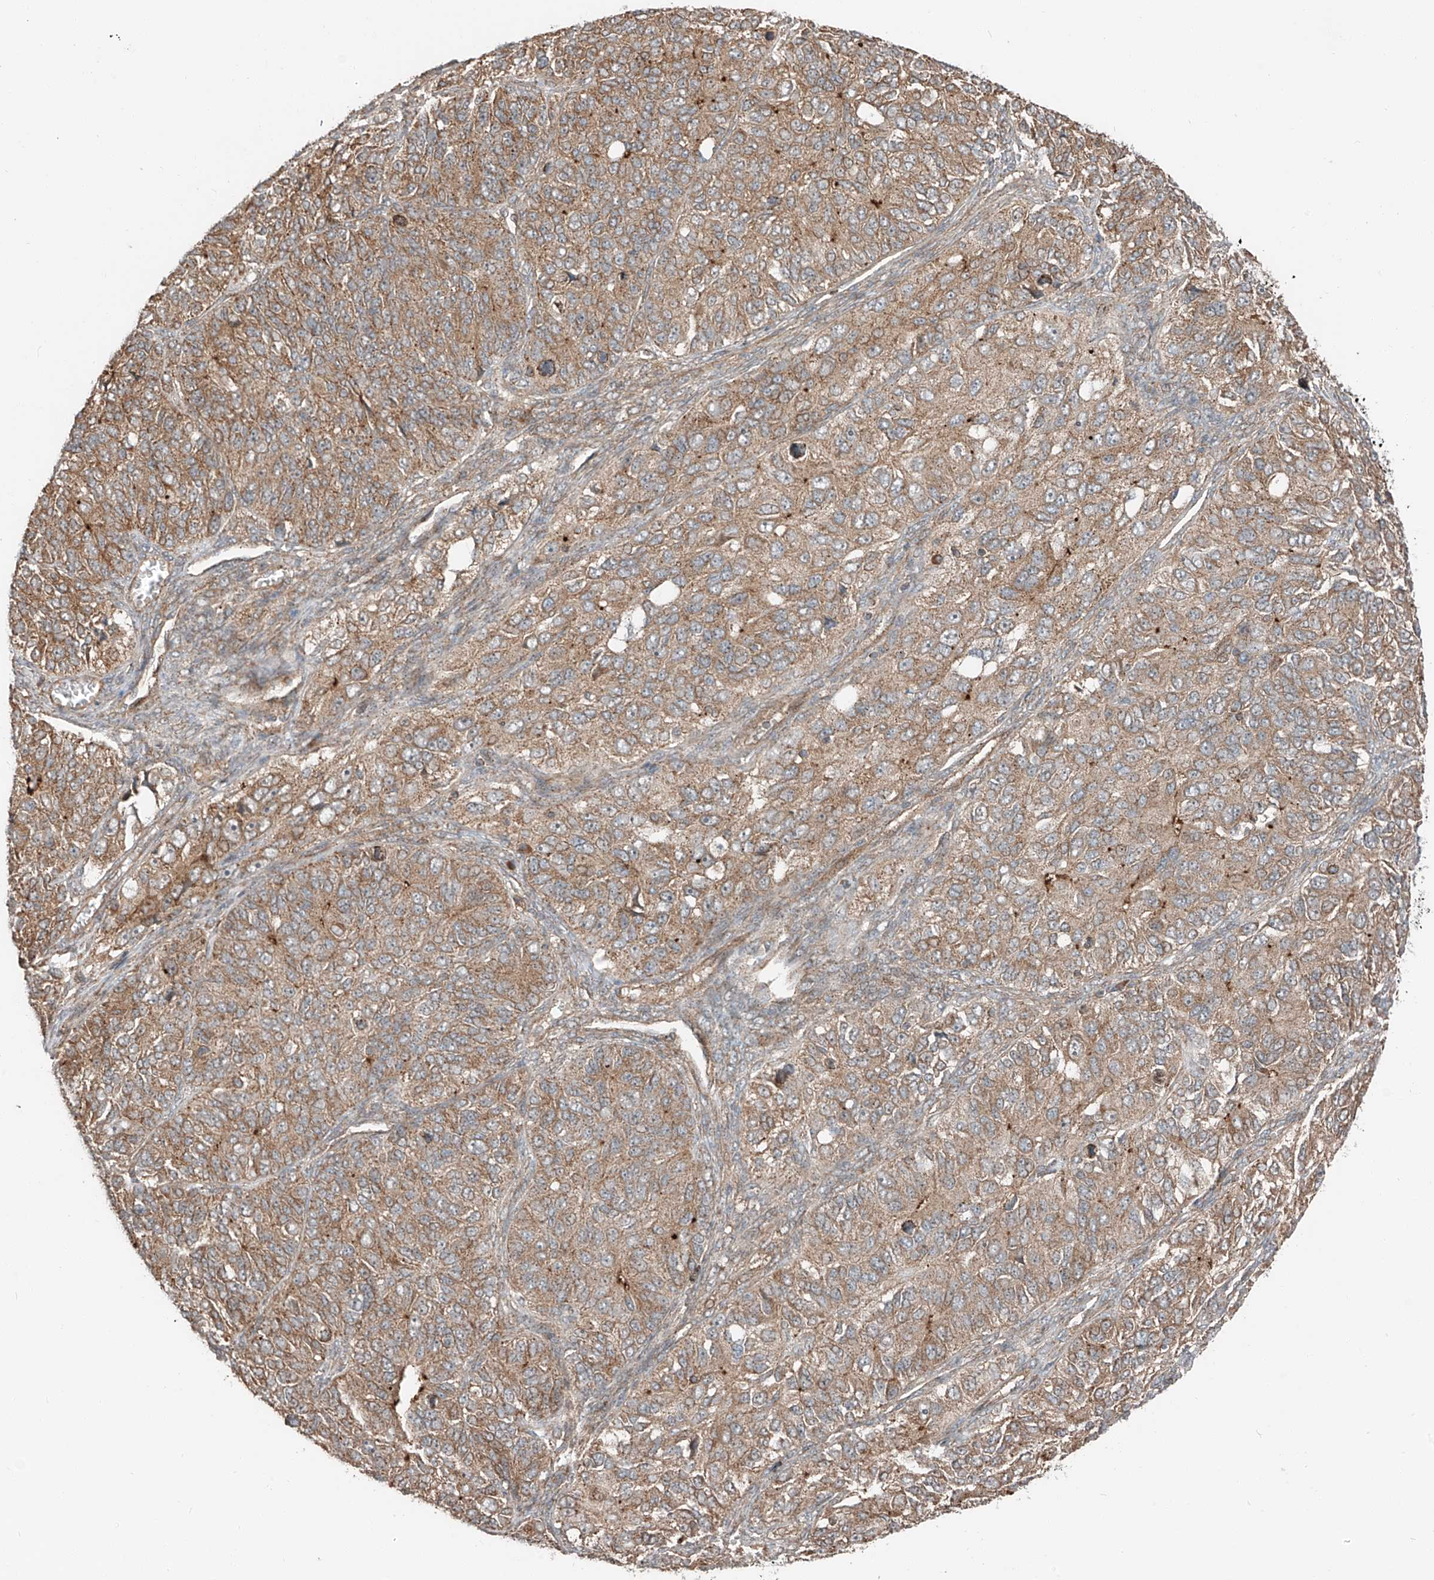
{"staining": {"intensity": "moderate", "quantity": ">75%", "location": "cytoplasmic/membranous"}, "tissue": "ovarian cancer", "cell_type": "Tumor cells", "image_type": "cancer", "snomed": [{"axis": "morphology", "description": "Carcinoma, endometroid"}, {"axis": "topography", "description": "Ovary"}], "caption": "Immunohistochemistry photomicrograph of neoplastic tissue: human ovarian cancer stained using immunohistochemistry shows medium levels of moderate protein expression localized specifically in the cytoplasmic/membranous of tumor cells, appearing as a cytoplasmic/membranous brown color.", "gene": "CEP162", "patient": {"sex": "female", "age": 51}}